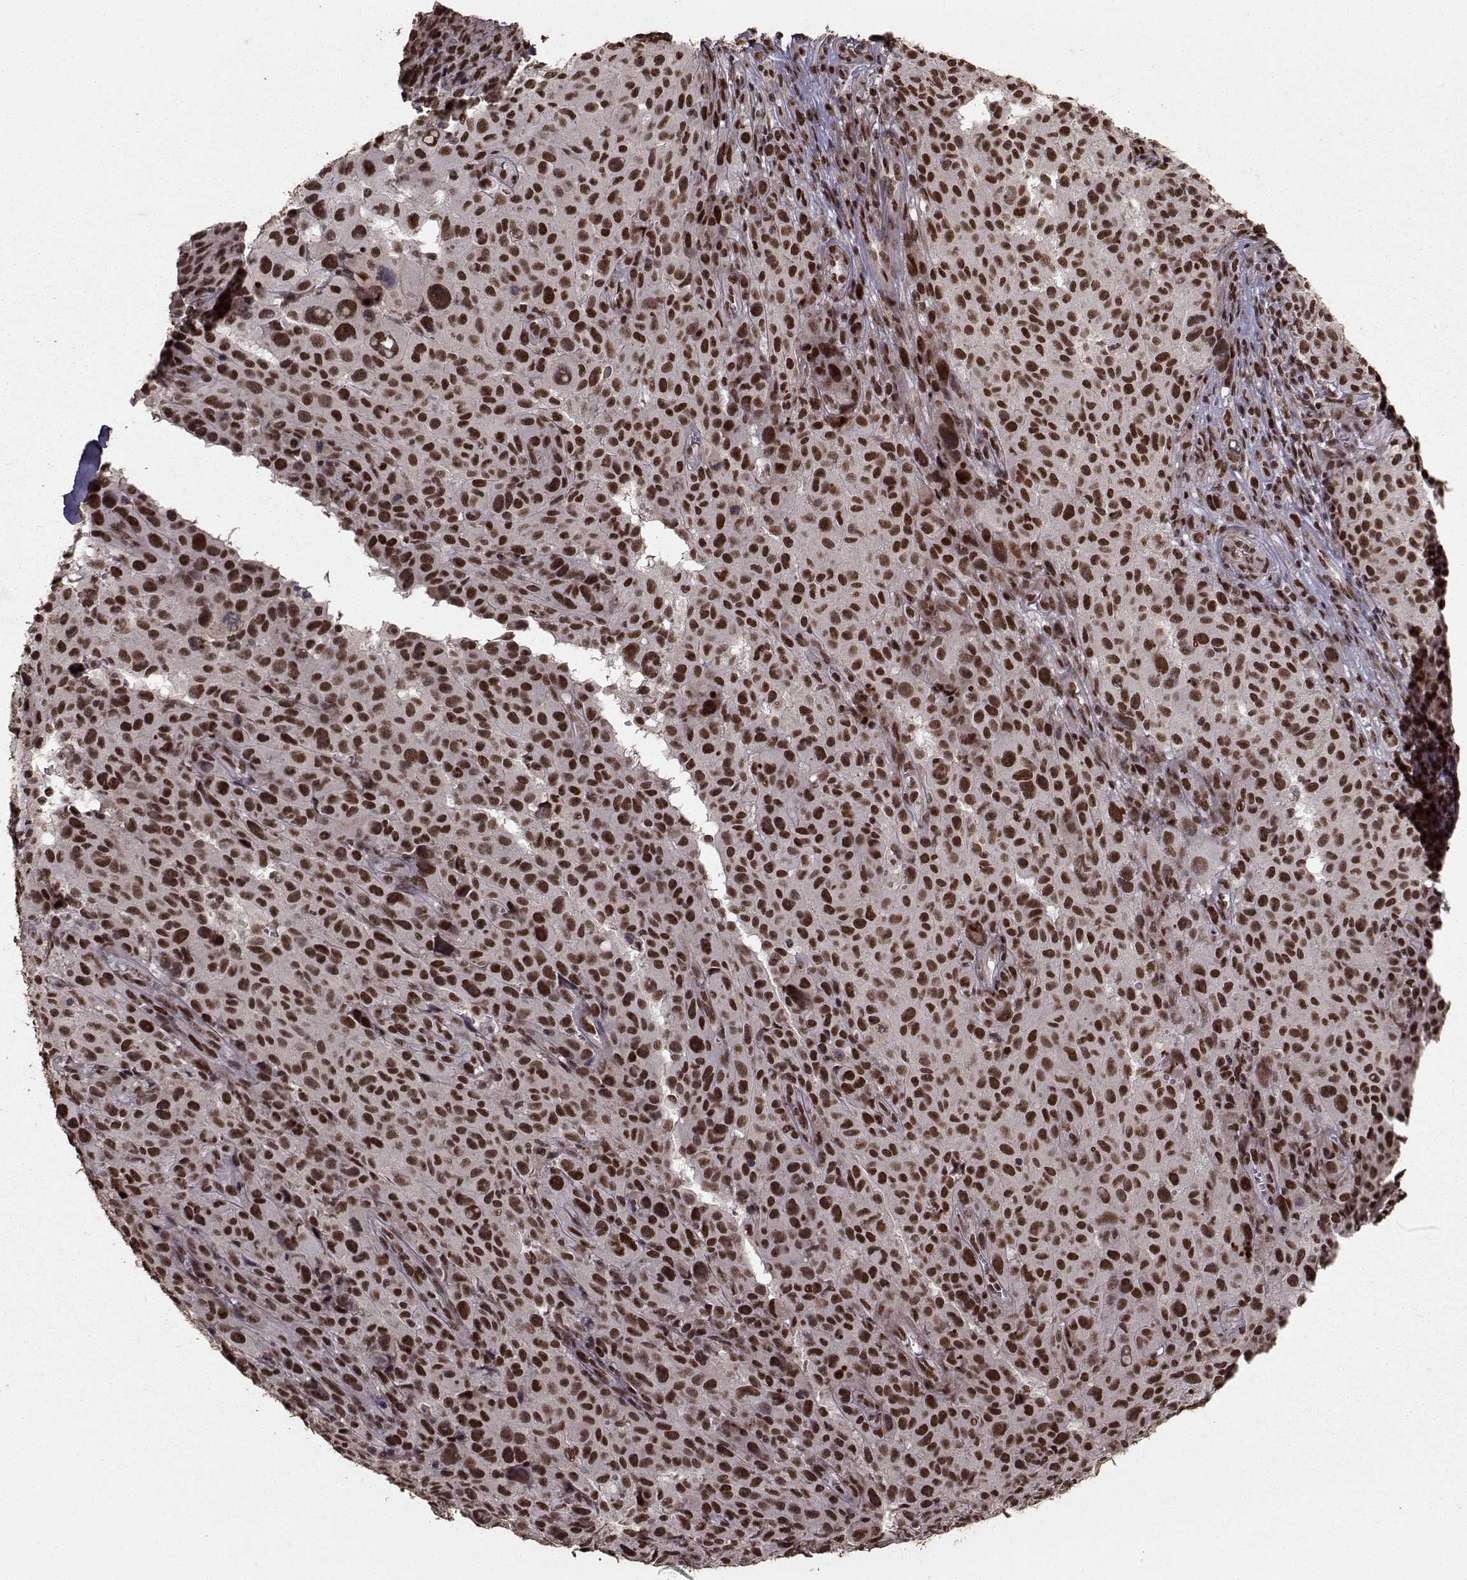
{"staining": {"intensity": "strong", "quantity": ">75%", "location": "nuclear"}, "tissue": "melanoma", "cell_type": "Tumor cells", "image_type": "cancer", "snomed": [{"axis": "morphology", "description": "Malignant melanoma, NOS"}, {"axis": "topography", "description": "Skin"}], "caption": "Immunohistochemistry (IHC) image of melanoma stained for a protein (brown), which reveals high levels of strong nuclear staining in approximately >75% of tumor cells.", "gene": "SF1", "patient": {"sex": "female", "age": 82}}